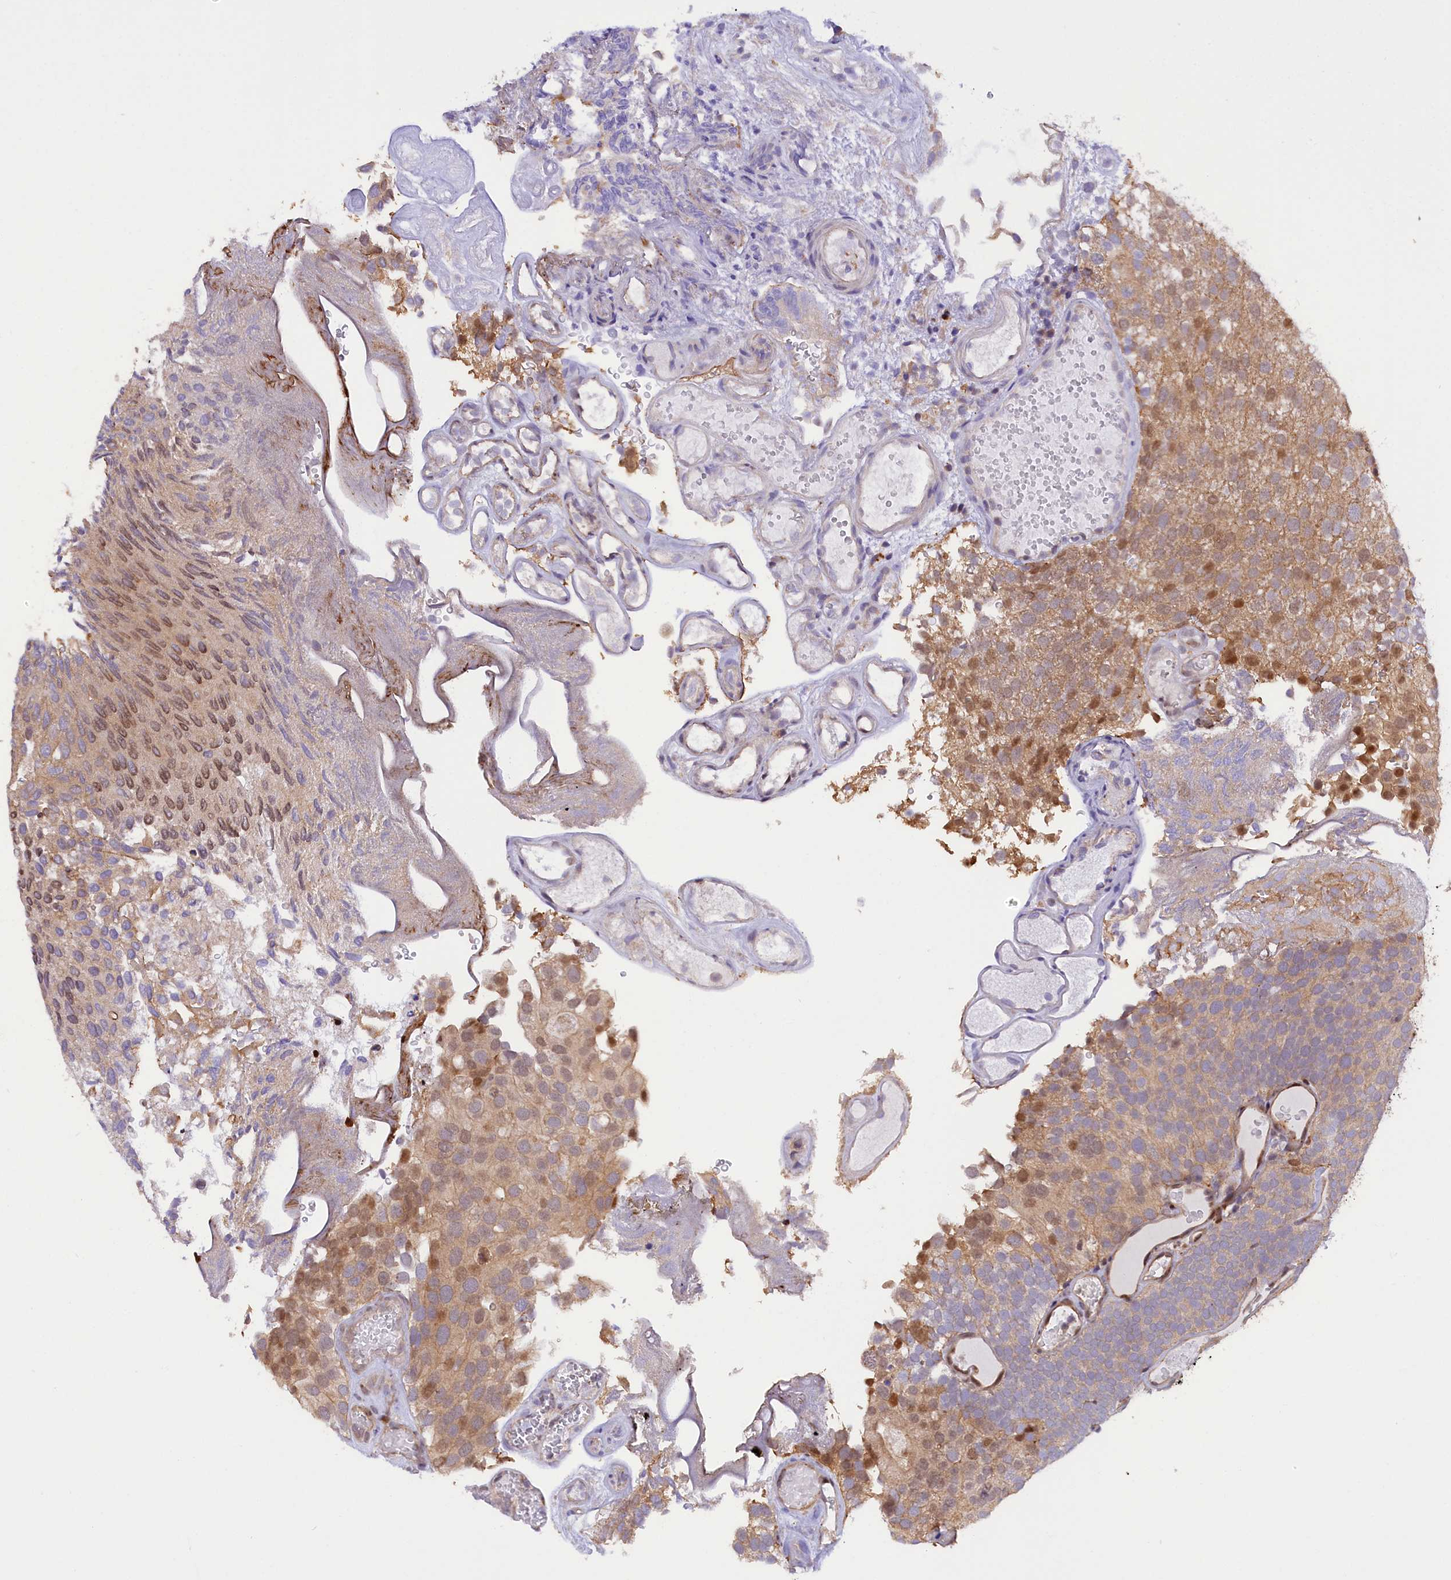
{"staining": {"intensity": "moderate", "quantity": ">75%", "location": "cytoplasmic/membranous,nuclear"}, "tissue": "urothelial cancer", "cell_type": "Tumor cells", "image_type": "cancer", "snomed": [{"axis": "morphology", "description": "Urothelial carcinoma, Low grade"}, {"axis": "topography", "description": "Urinary bladder"}], "caption": "The image displays immunohistochemical staining of urothelial cancer. There is moderate cytoplasmic/membranous and nuclear staining is seen in approximately >75% of tumor cells.", "gene": "SAMD4A", "patient": {"sex": "male", "age": 78}}